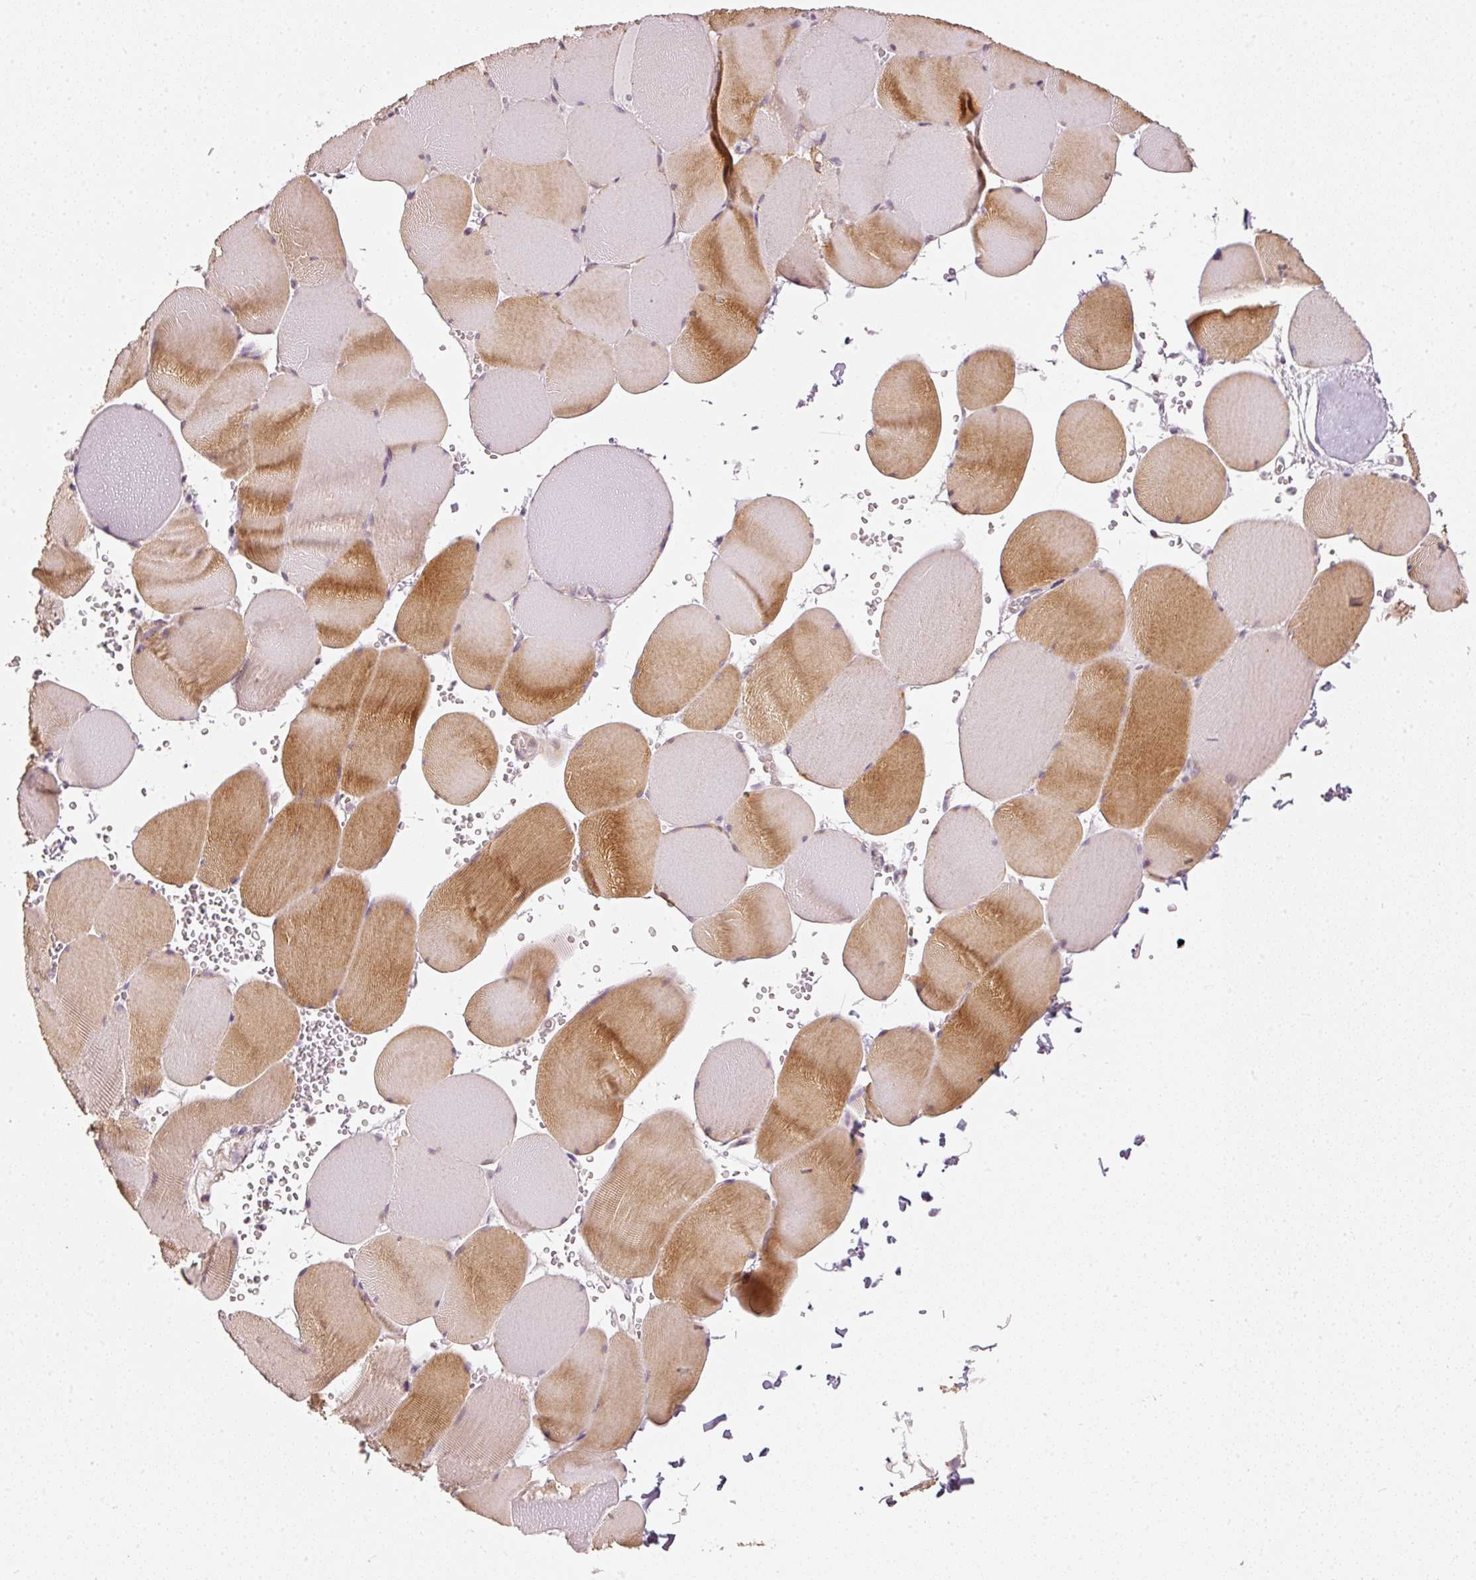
{"staining": {"intensity": "moderate", "quantity": "25%-75%", "location": "cytoplasmic/membranous"}, "tissue": "skeletal muscle", "cell_type": "Myocytes", "image_type": "normal", "snomed": [{"axis": "morphology", "description": "Normal tissue, NOS"}, {"axis": "topography", "description": "Skeletal muscle"}, {"axis": "topography", "description": "Head-Neck"}], "caption": "Protein staining of unremarkable skeletal muscle exhibits moderate cytoplasmic/membranous expression in about 25%-75% of myocytes. (IHC, brightfield microscopy, high magnification).", "gene": "NRDE2", "patient": {"sex": "male", "age": 66}}